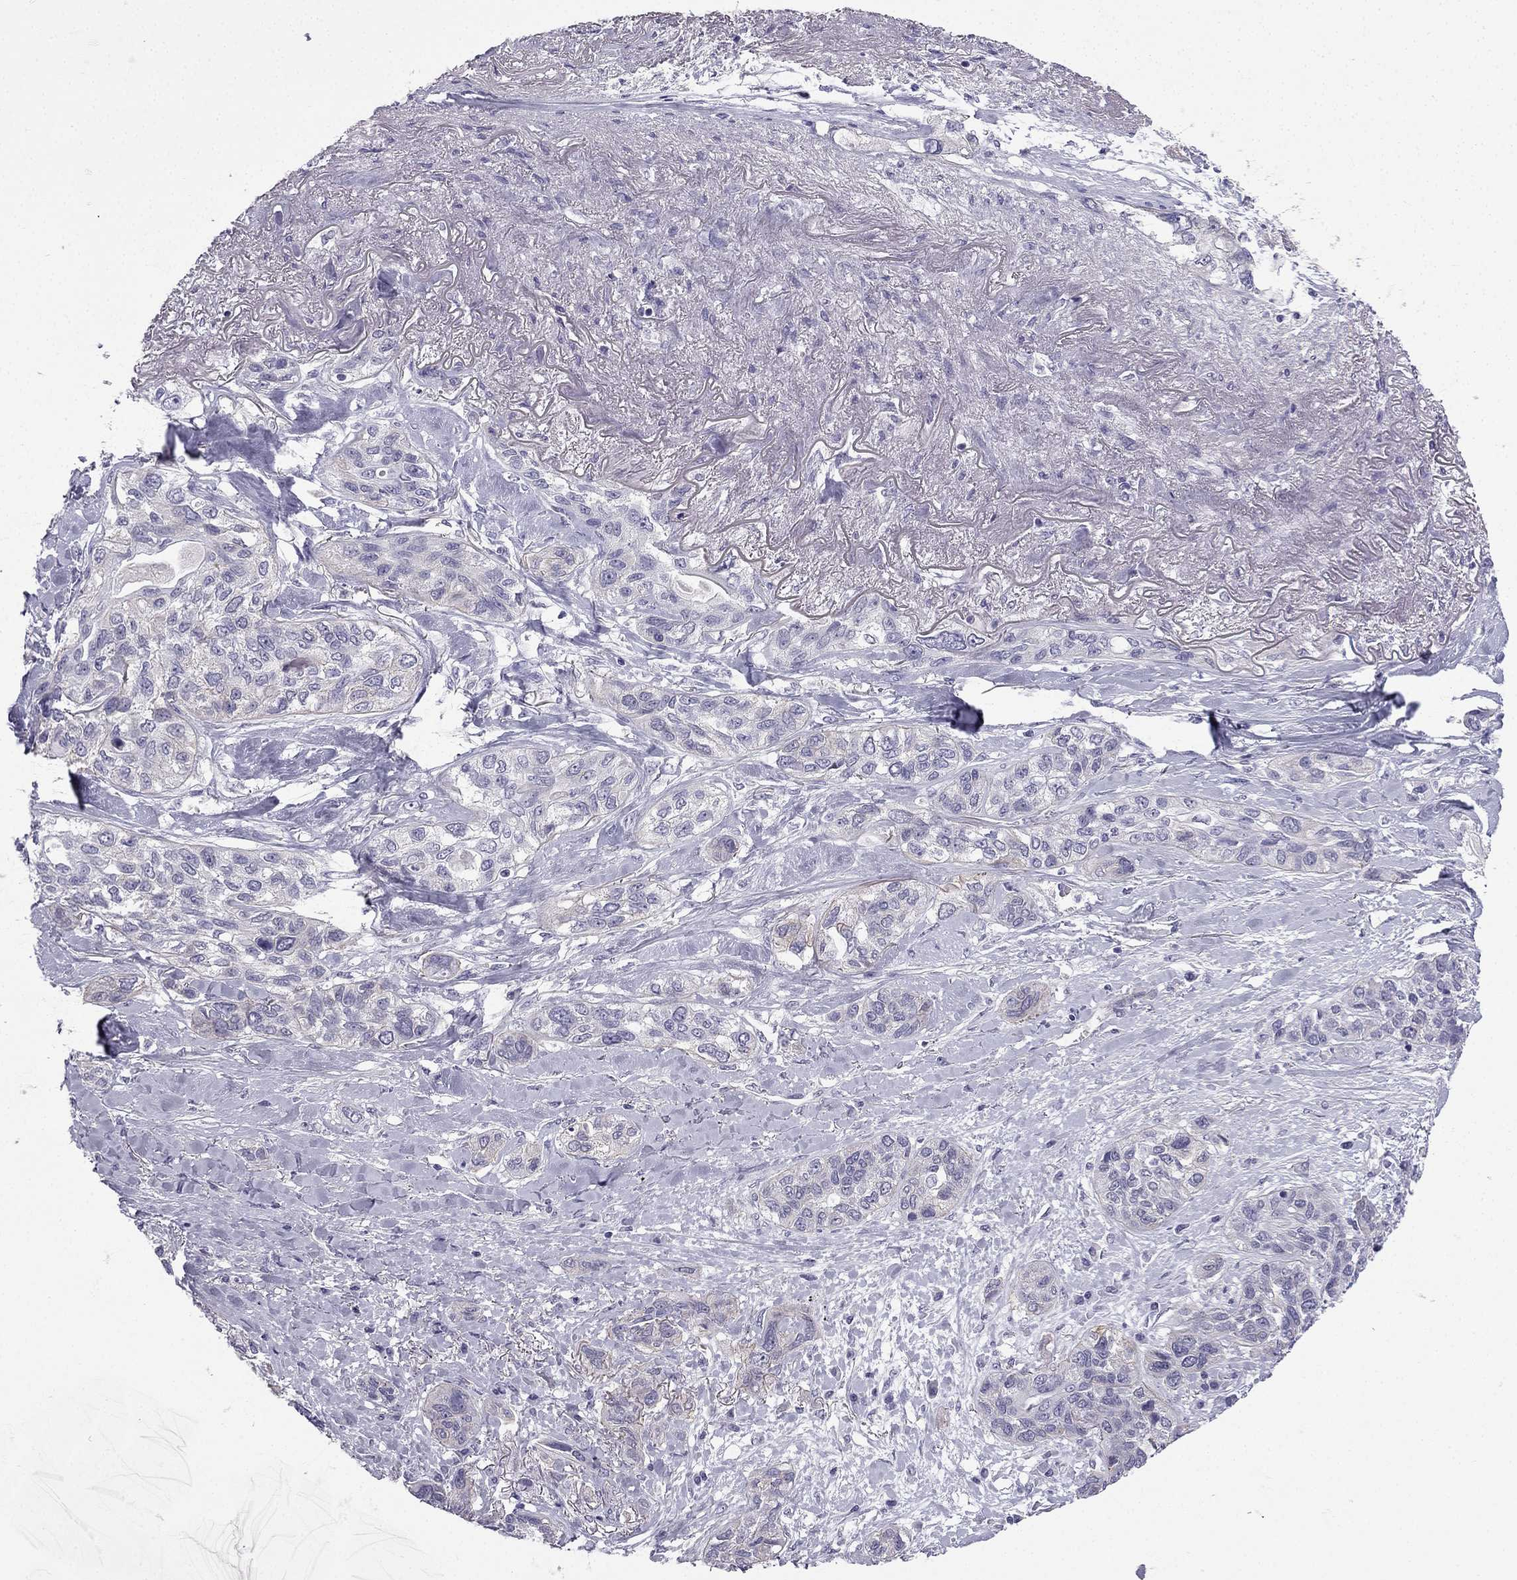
{"staining": {"intensity": "negative", "quantity": "none", "location": "none"}, "tissue": "lung cancer", "cell_type": "Tumor cells", "image_type": "cancer", "snomed": [{"axis": "morphology", "description": "Squamous cell carcinoma, NOS"}, {"axis": "topography", "description": "Lung"}], "caption": "An image of human lung squamous cell carcinoma is negative for staining in tumor cells.", "gene": "CFAP53", "patient": {"sex": "female", "age": 70}}